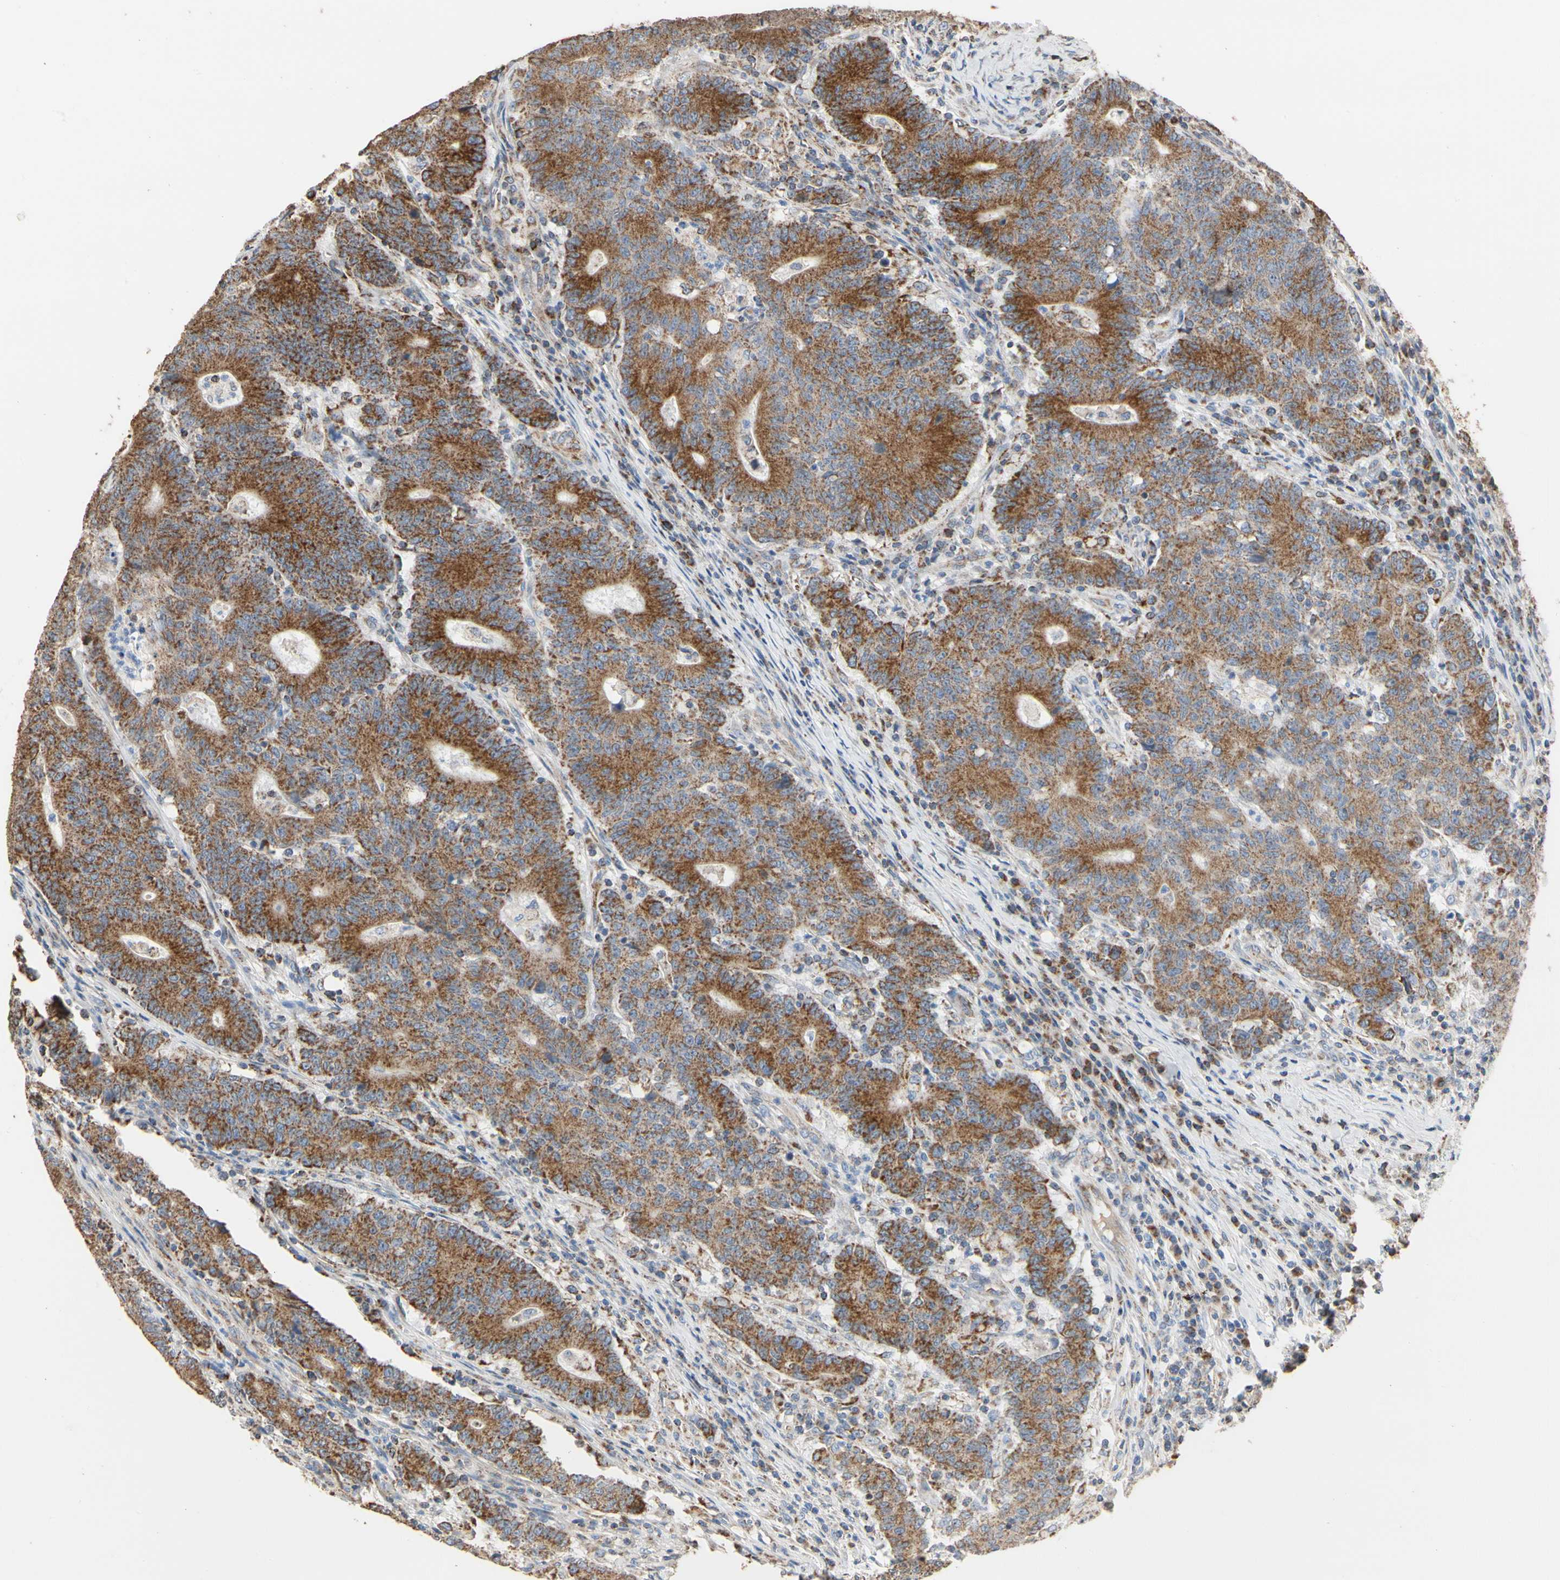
{"staining": {"intensity": "moderate", "quantity": ">75%", "location": "cytoplasmic/membranous"}, "tissue": "colorectal cancer", "cell_type": "Tumor cells", "image_type": "cancer", "snomed": [{"axis": "morphology", "description": "Normal tissue, NOS"}, {"axis": "morphology", "description": "Adenocarcinoma, NOS"}, {"axis": "topography", "description": "Colon"}], "caption": "Tumor cells reveal medium levels of moderate cytoplasmic/membranous positivity in approximately >75% of cells in adenocarcinoma (colorectal).", "gene": "TUBA1A", "patient": {"sex": "female", "age": 75}}